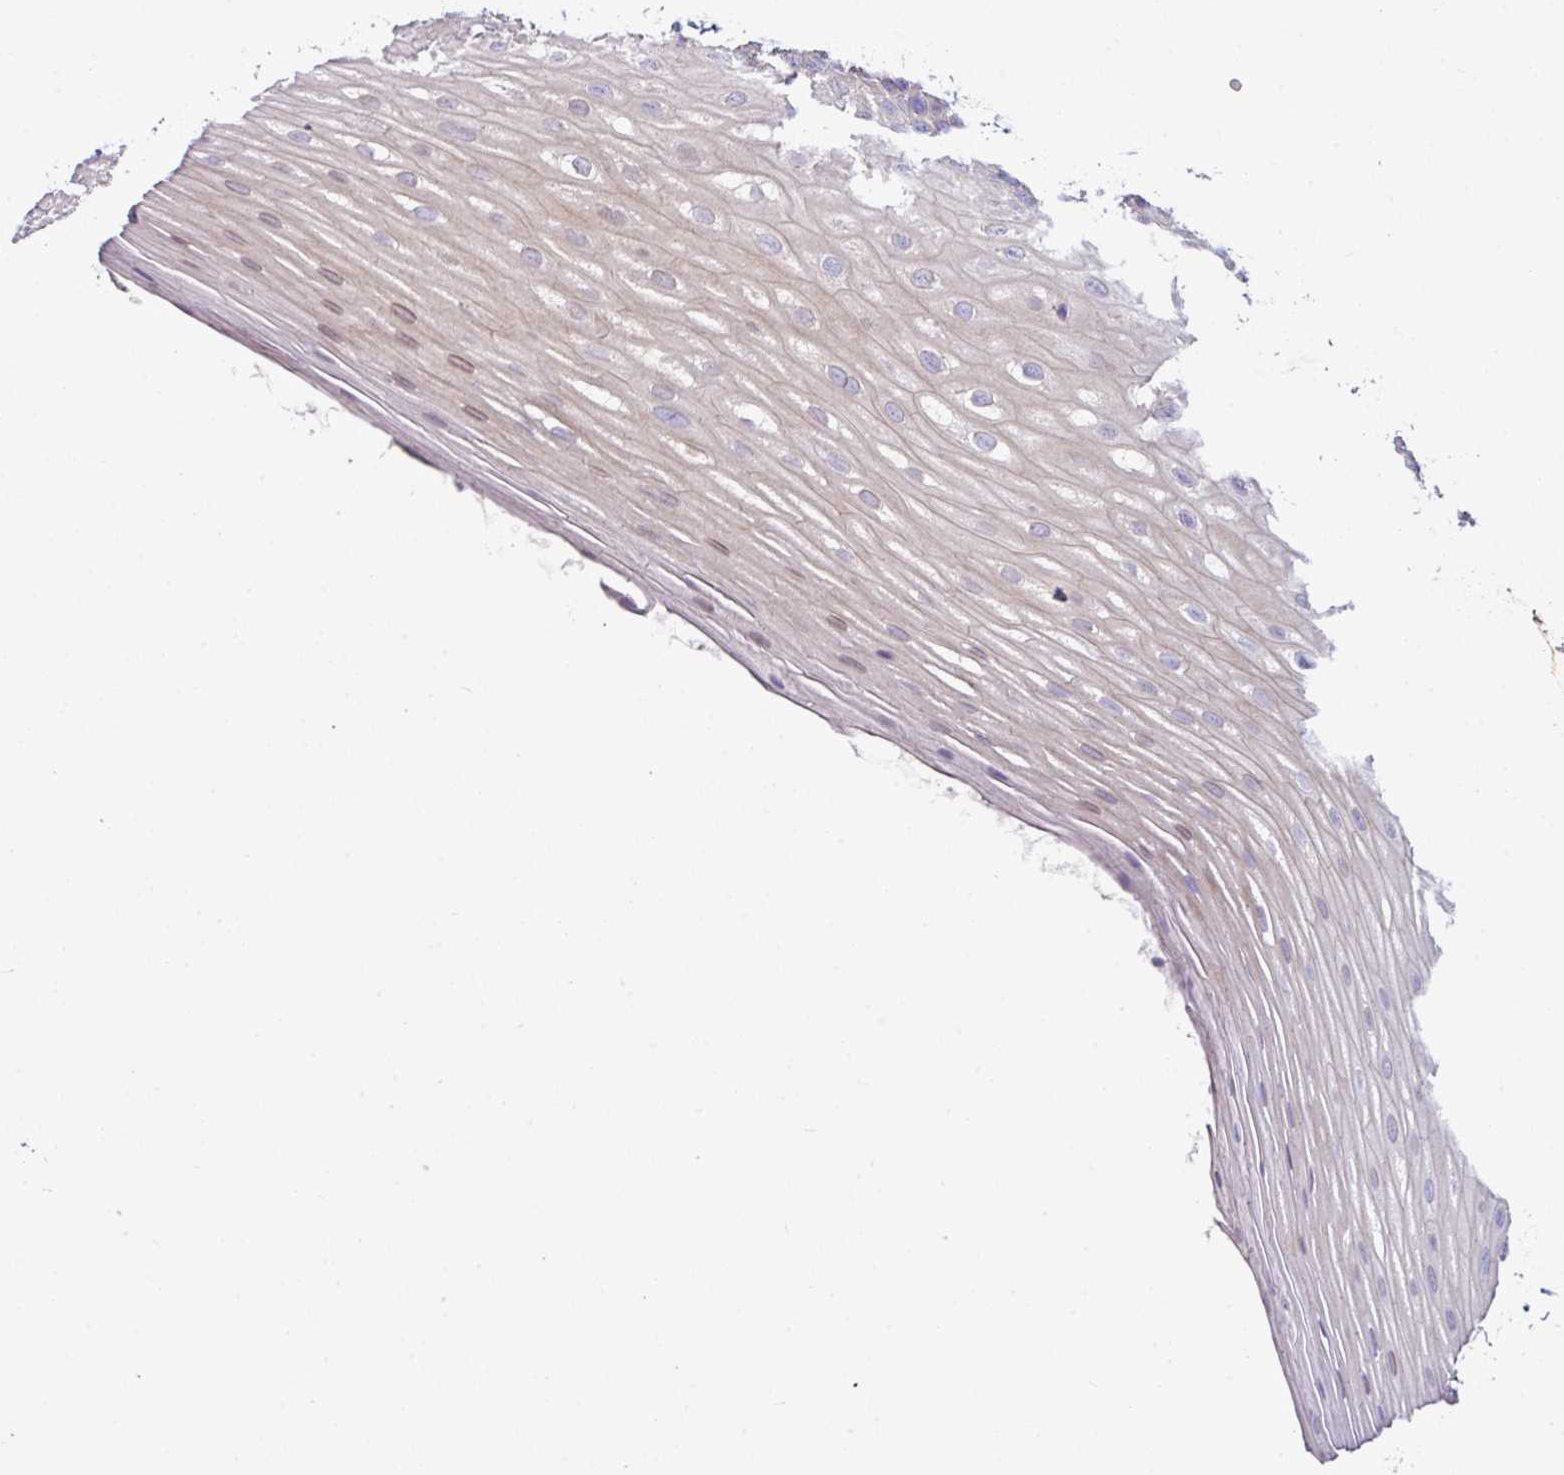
{"staining": {"intensity": "weak", "quantity": "<25%", "location": "cytoplasmic/membranous"}, "tissue": "oral mucosa", "cell_type": "Squamous epithelial cells", "image_type": "normal", "snomed": [{"axis": "morphology", "description": "Normal tissue, NOS"}, {"axis": "topography", "description": "Oral tissue"}], "caption": "Squamous epithelial cells show no significant protein expression in normal oral mucosa.", "gene": "SLAMF6", "patient": {"sex": "female", "age": 67}}